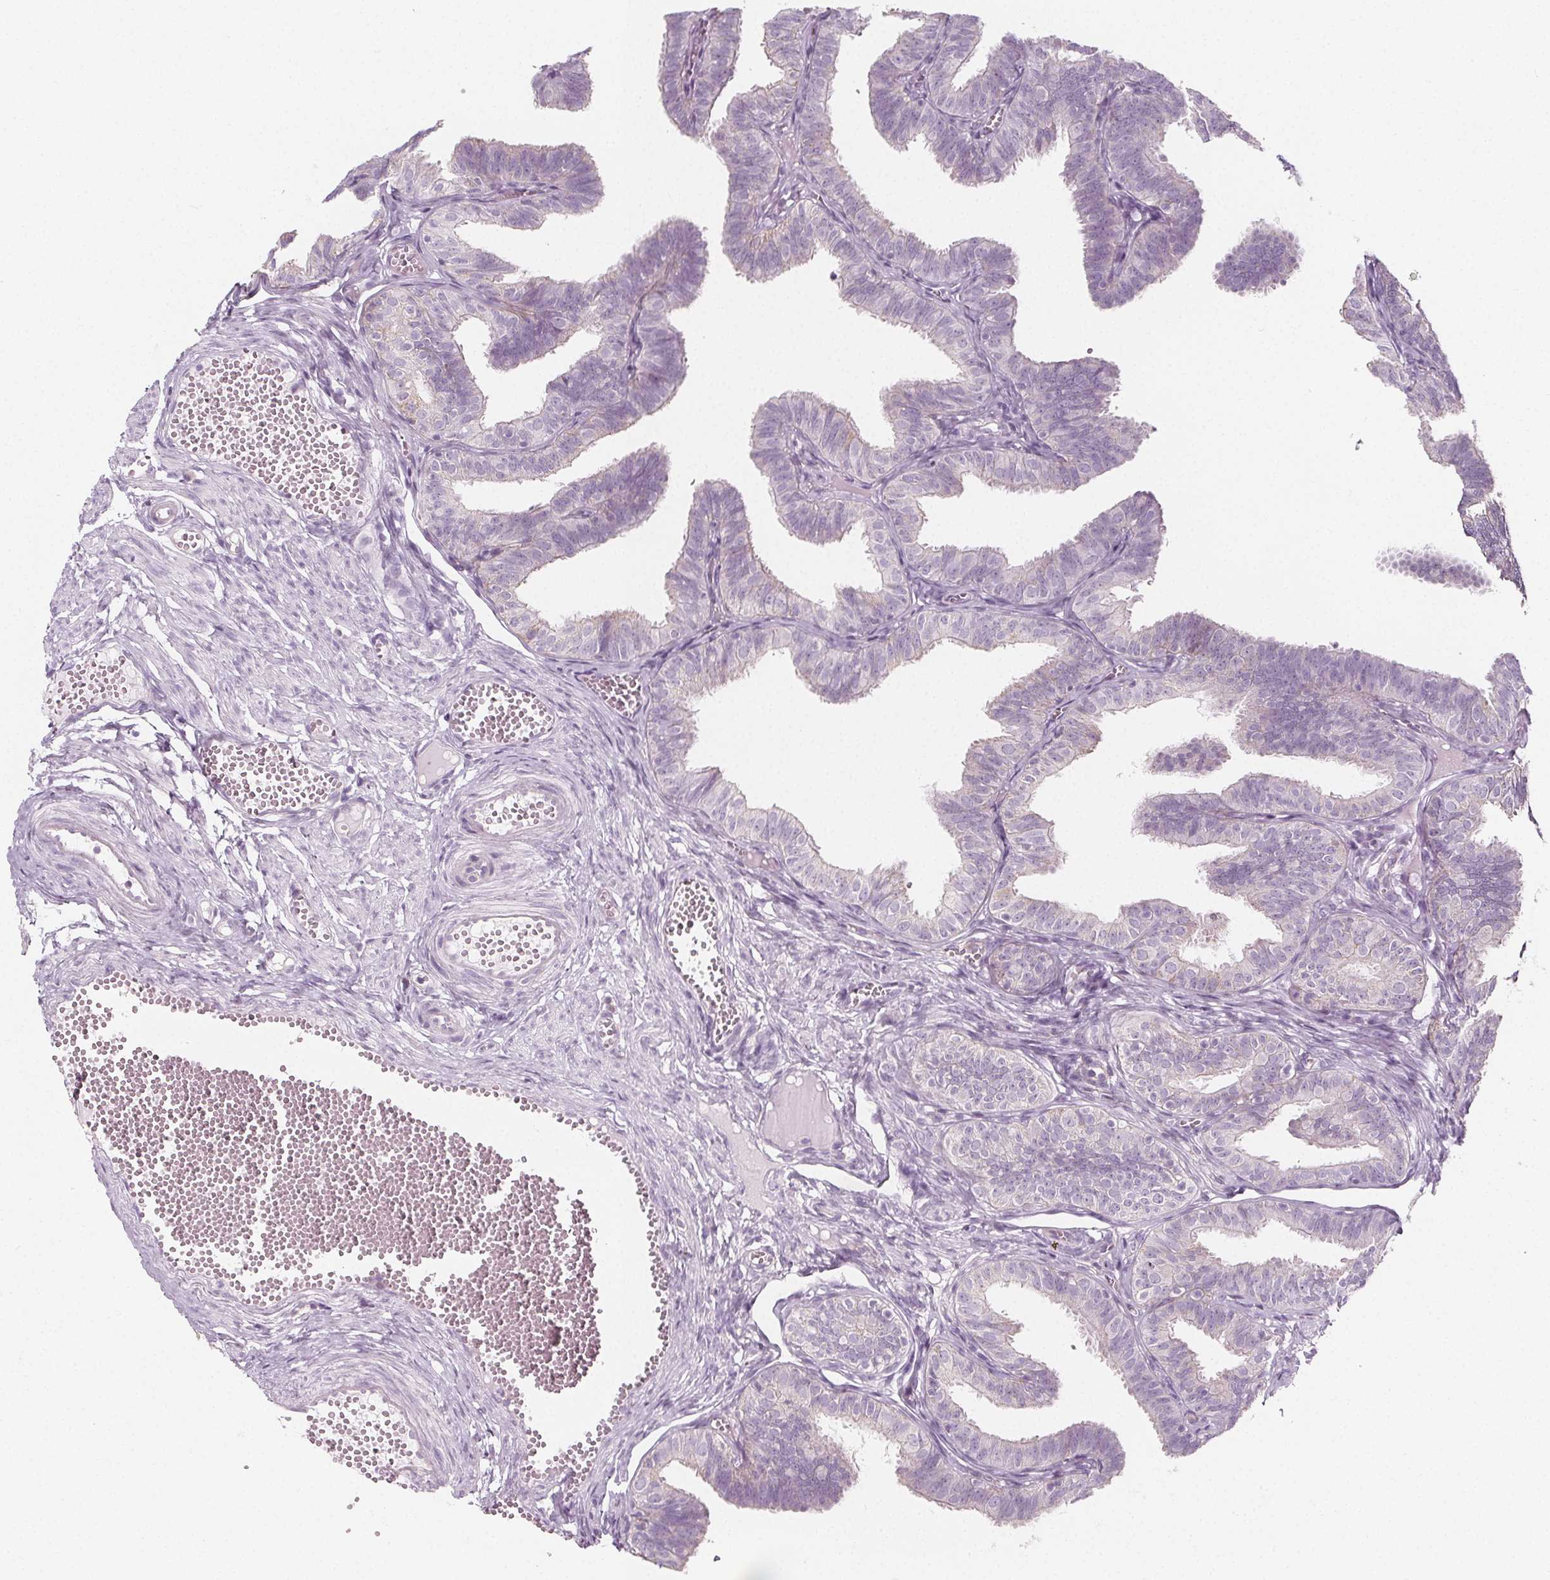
{"staining": {"intensity": "negative", "quantity": "none", "location": "none"}, "tissue": "fallopian tube", "cell_type": "Glandular cells", "image_type": "normal", "snomed": [{"axis": "morphology", "description": "Normal tissue, NOS"}, {"axis": "topography", "description": "Fallopian tube"}], "caption": "This is a micrograph of immunohistochemistry (IHC) staining of normal fallopian tube, which shows no positivity in glandular cells. (Brightfield microscopy of DAB (3,3'-diaminobenzidine) IHC at high magnification).", "gene": "IL17C", "patient": {"sex": "female", "age": 25}}